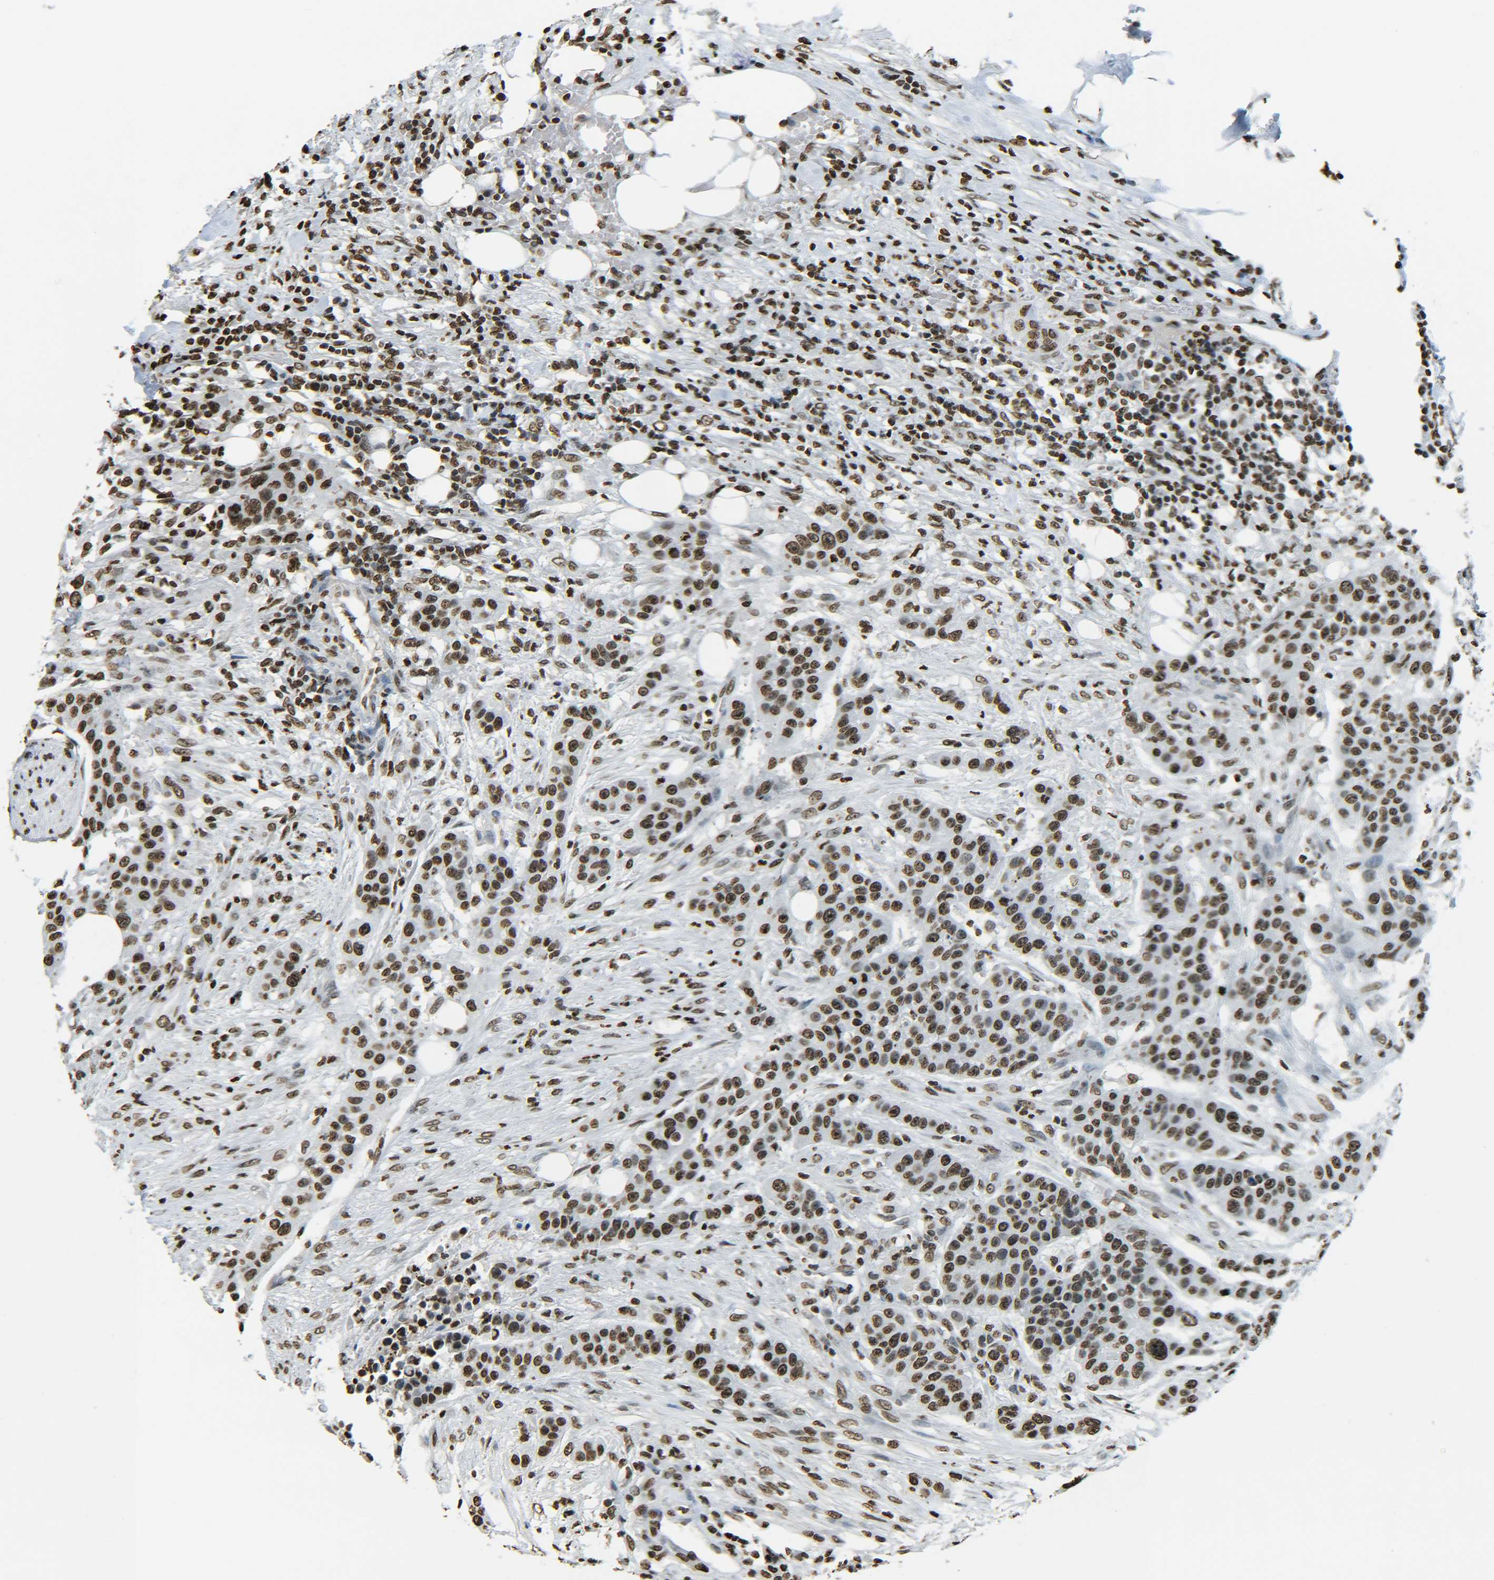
{"staining": {"intensity": "moderate", "quantity": ">75%", "location": "nuclear"}, "tissue": "urothelial cancer", "cell_type": "Tumor cells", "image_type": "cancer", "snomed": [{"axis": "morphology", "description": "Urothelial carcinoma, High grade"}, {"axis": "topography", "description": "Urinary bladder"}], "caption": "Urothelial carcinoma (high-grade) stained for a protein (brown) reveals moderate nuclear positive expression in about >75% of tumor cells.", "gene": "H4C16", "patient": {"sex": "male", "age": 74}}